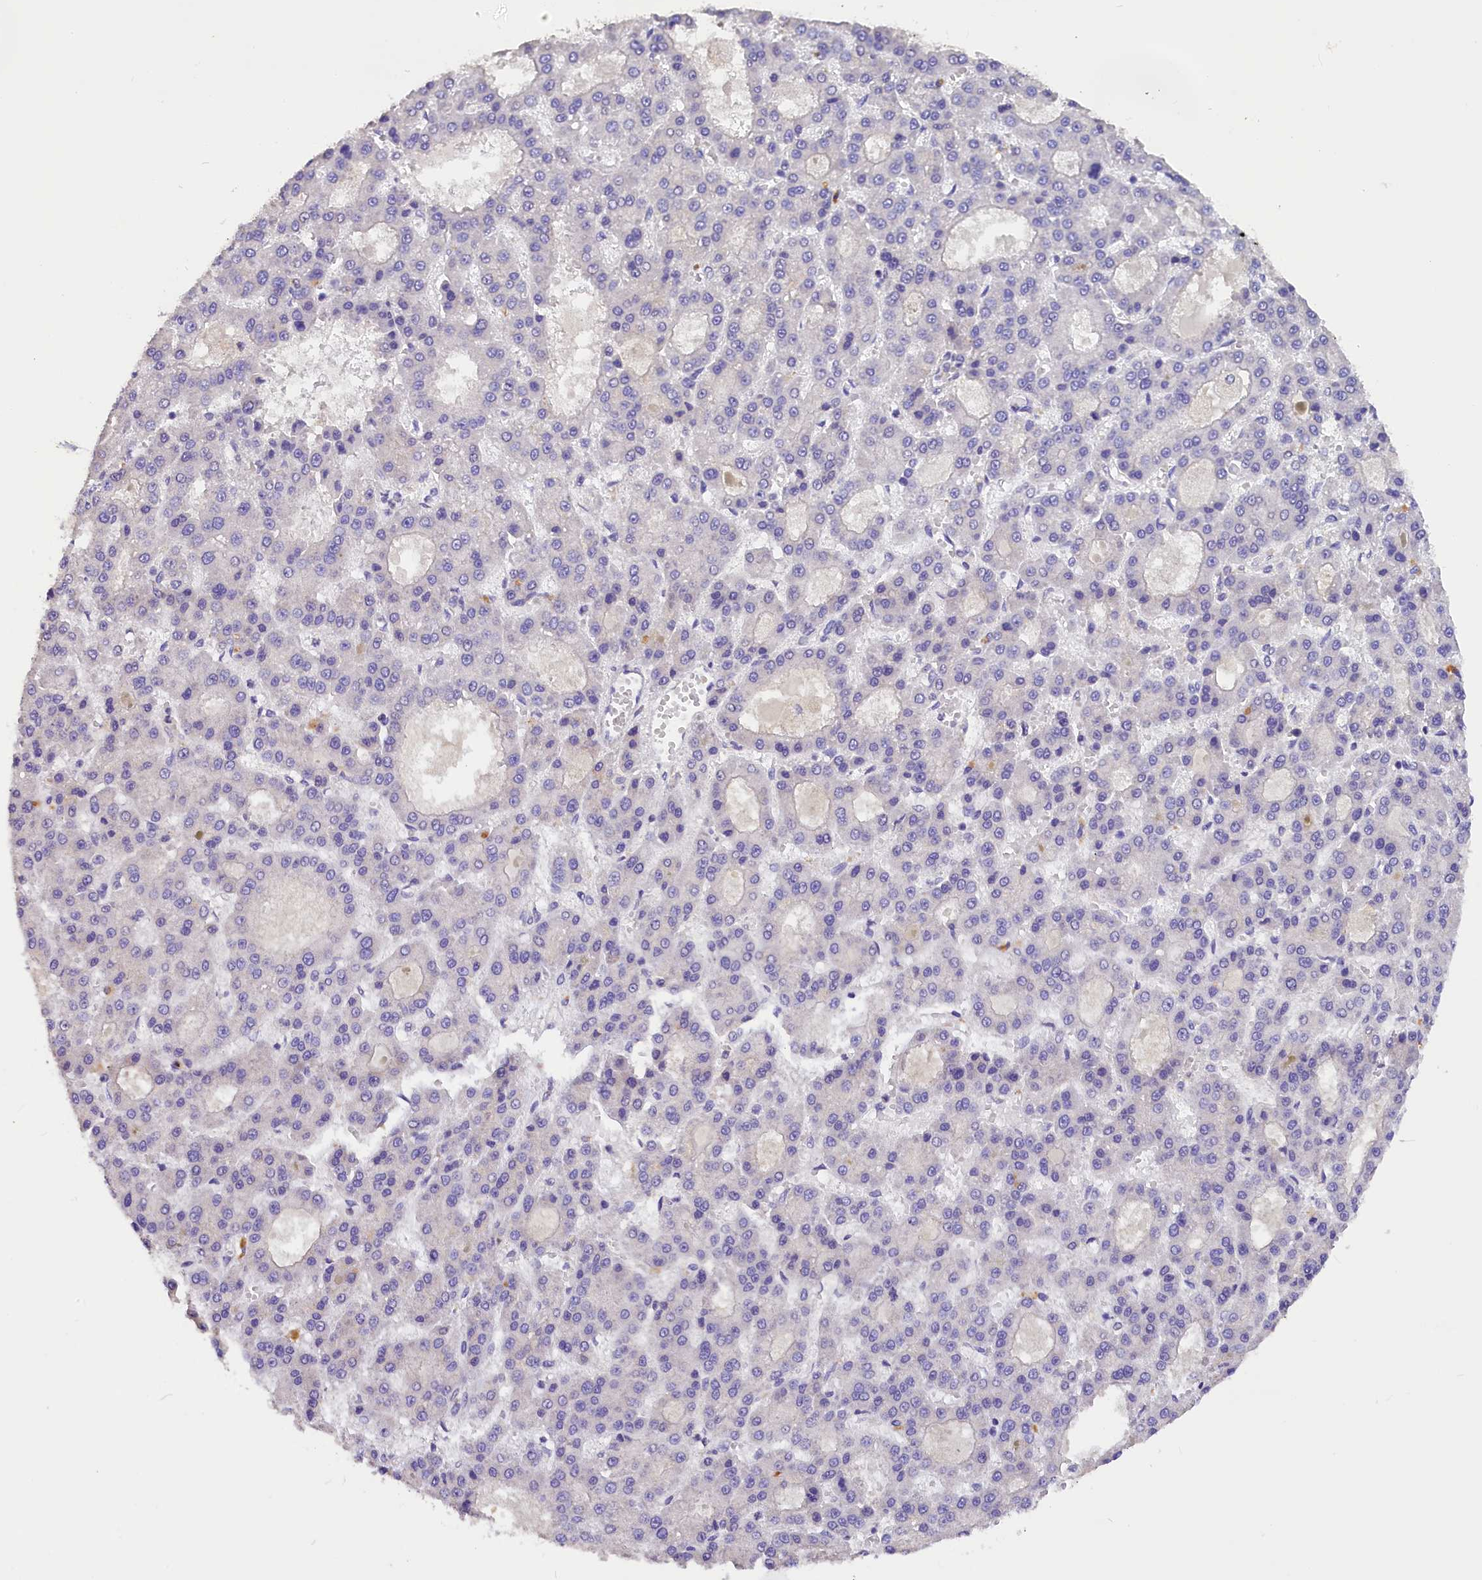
{"staining": {"intensity": "negative", "quantity": "none", "location": "none"}, "tissue": "liver cancer", "cell_type": "Tumor cells", "image_type": "cancer", "snomed": [{"axis": "morphology", "description": "Carcinoma, Hepatocellular, NOS"}, {"axis": "topography", "description": "Liver"}], "caption": "This is an immunohistochemistry image of liver cancer. There is no expression in tumor cells.", "gene": "AP3B2", "patient": {"sex": "male", "age": 70}}